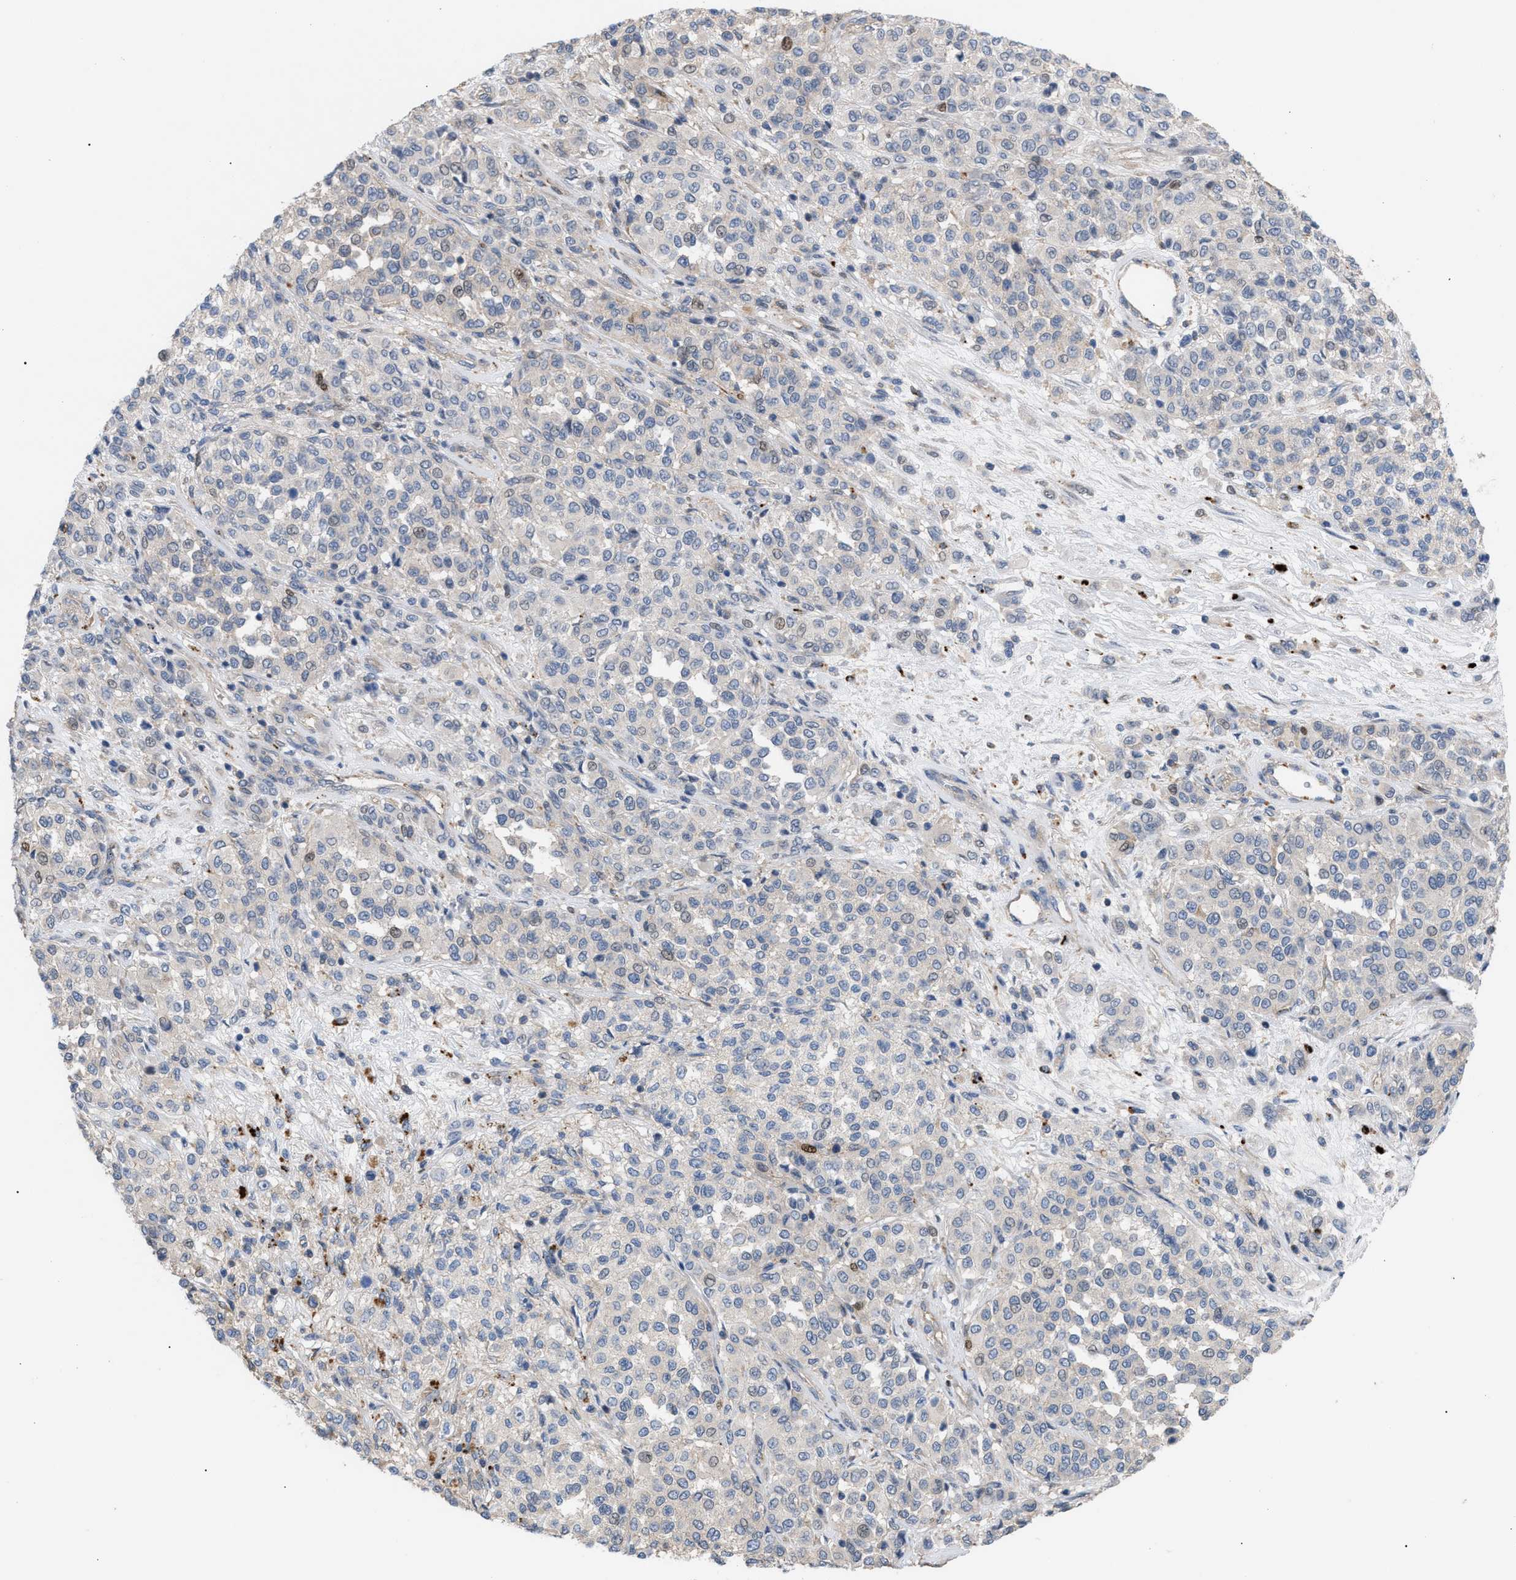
{"staining": {"intensity": "negative", "quantity": "none", "location": "none"}, "tissue": "melanoma", "cell_type": "Tumor cells", "image_type": "cancer", "snomed": [{"axis": "morphology", "description": "Malignant melanoma, Metastatic site"}, {"axis": "topography", "description": "Pancreas"}], "caption": "The photomicrograph displays no staining of tumor cells in melanoma.", "gene": "MBTD1", "patient": {"sex": "female", "age": 30}}